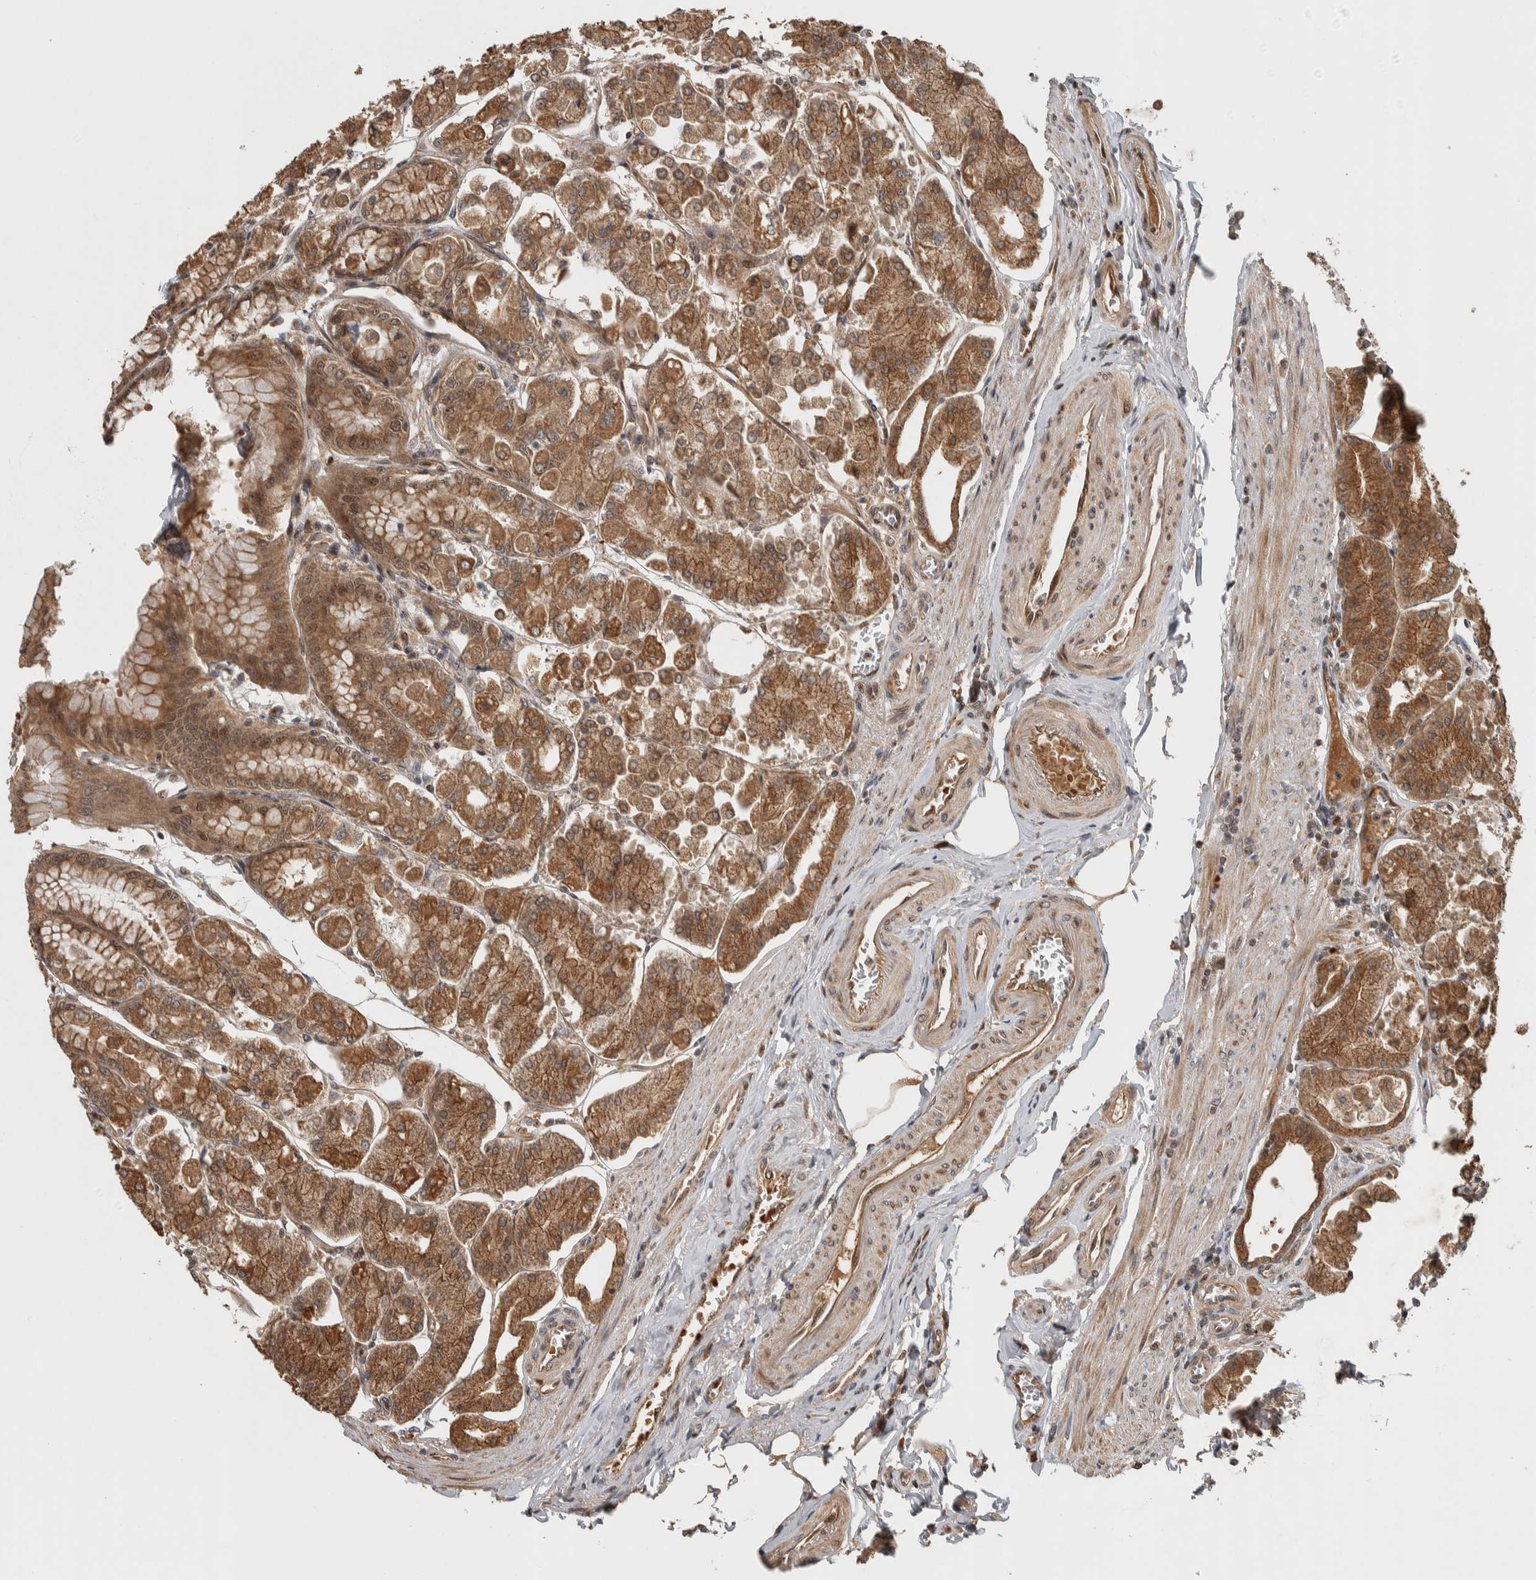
{"staining": {"intensity": "strong", "quantity": ">75%", "location": "cytoplasmic/membranous,nuclear"}, "tissue": "stomach", "cell_type": "Glandular cells", "image_type": "normal", "snomed": [{"axis": "morphology", "description": "Normal tissue, NOS"}, {"axis": "topography", "description": "Stomach, lower"}], "caption": "High-power microscopy captured an IHC image of benign stomach, revealing strong cytoplasmic/membranous,nuclear staining in approximately >75% of glandular cells. (DAB (3,3'-diaminobenzidine) = brown stain, brightfield microscopy at high magnification).", "gene": "RPS6KA4", "patient": {"sex": "male", "age": 71}}